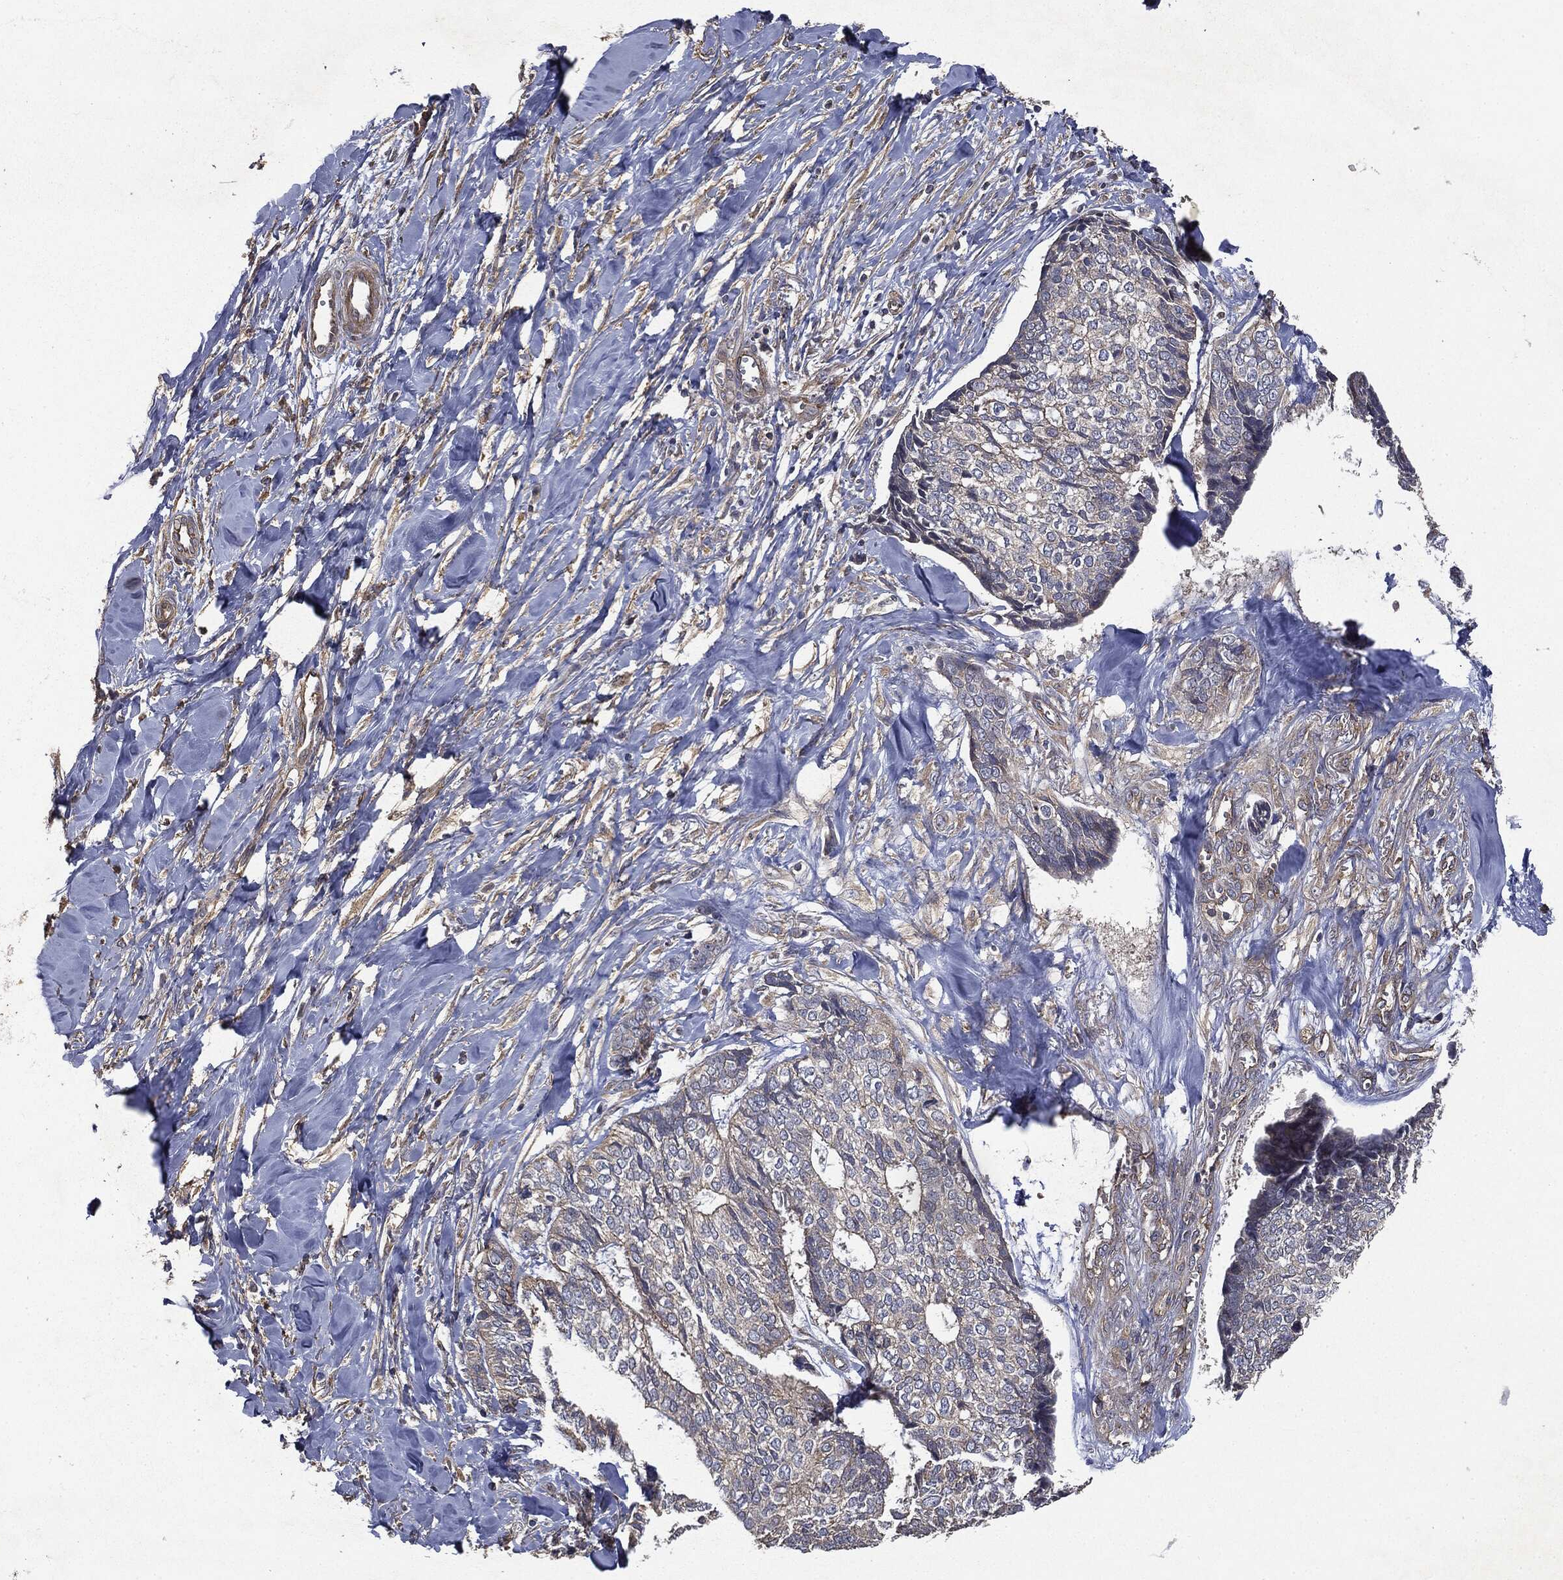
{"staining": {"intensity": "weak", "quantity": "25%-75%", "location": "cytoplasmic/membranous"}, "tissue": "skin cancer", "cell_type": "Tumor cells", "image_type": "cancer", "snomed": [{"axis": "morphology", "description": "Basal cell carcinoma"}, {"axis": "topography", "description": "Skin"}], "caption": "IHC micrograph of neoplastic tissue: skin basal cell carcinoma stained using immunohistochemistry (IHC) reveals low levels of weak protein expression localized specifically in the cytoplasmic/membranous of tumor cells, appearing as a cytoplasmic/membranous brown color.", "gene": "EPS15L1", "patient": {"sex": "male", "age": 86}}